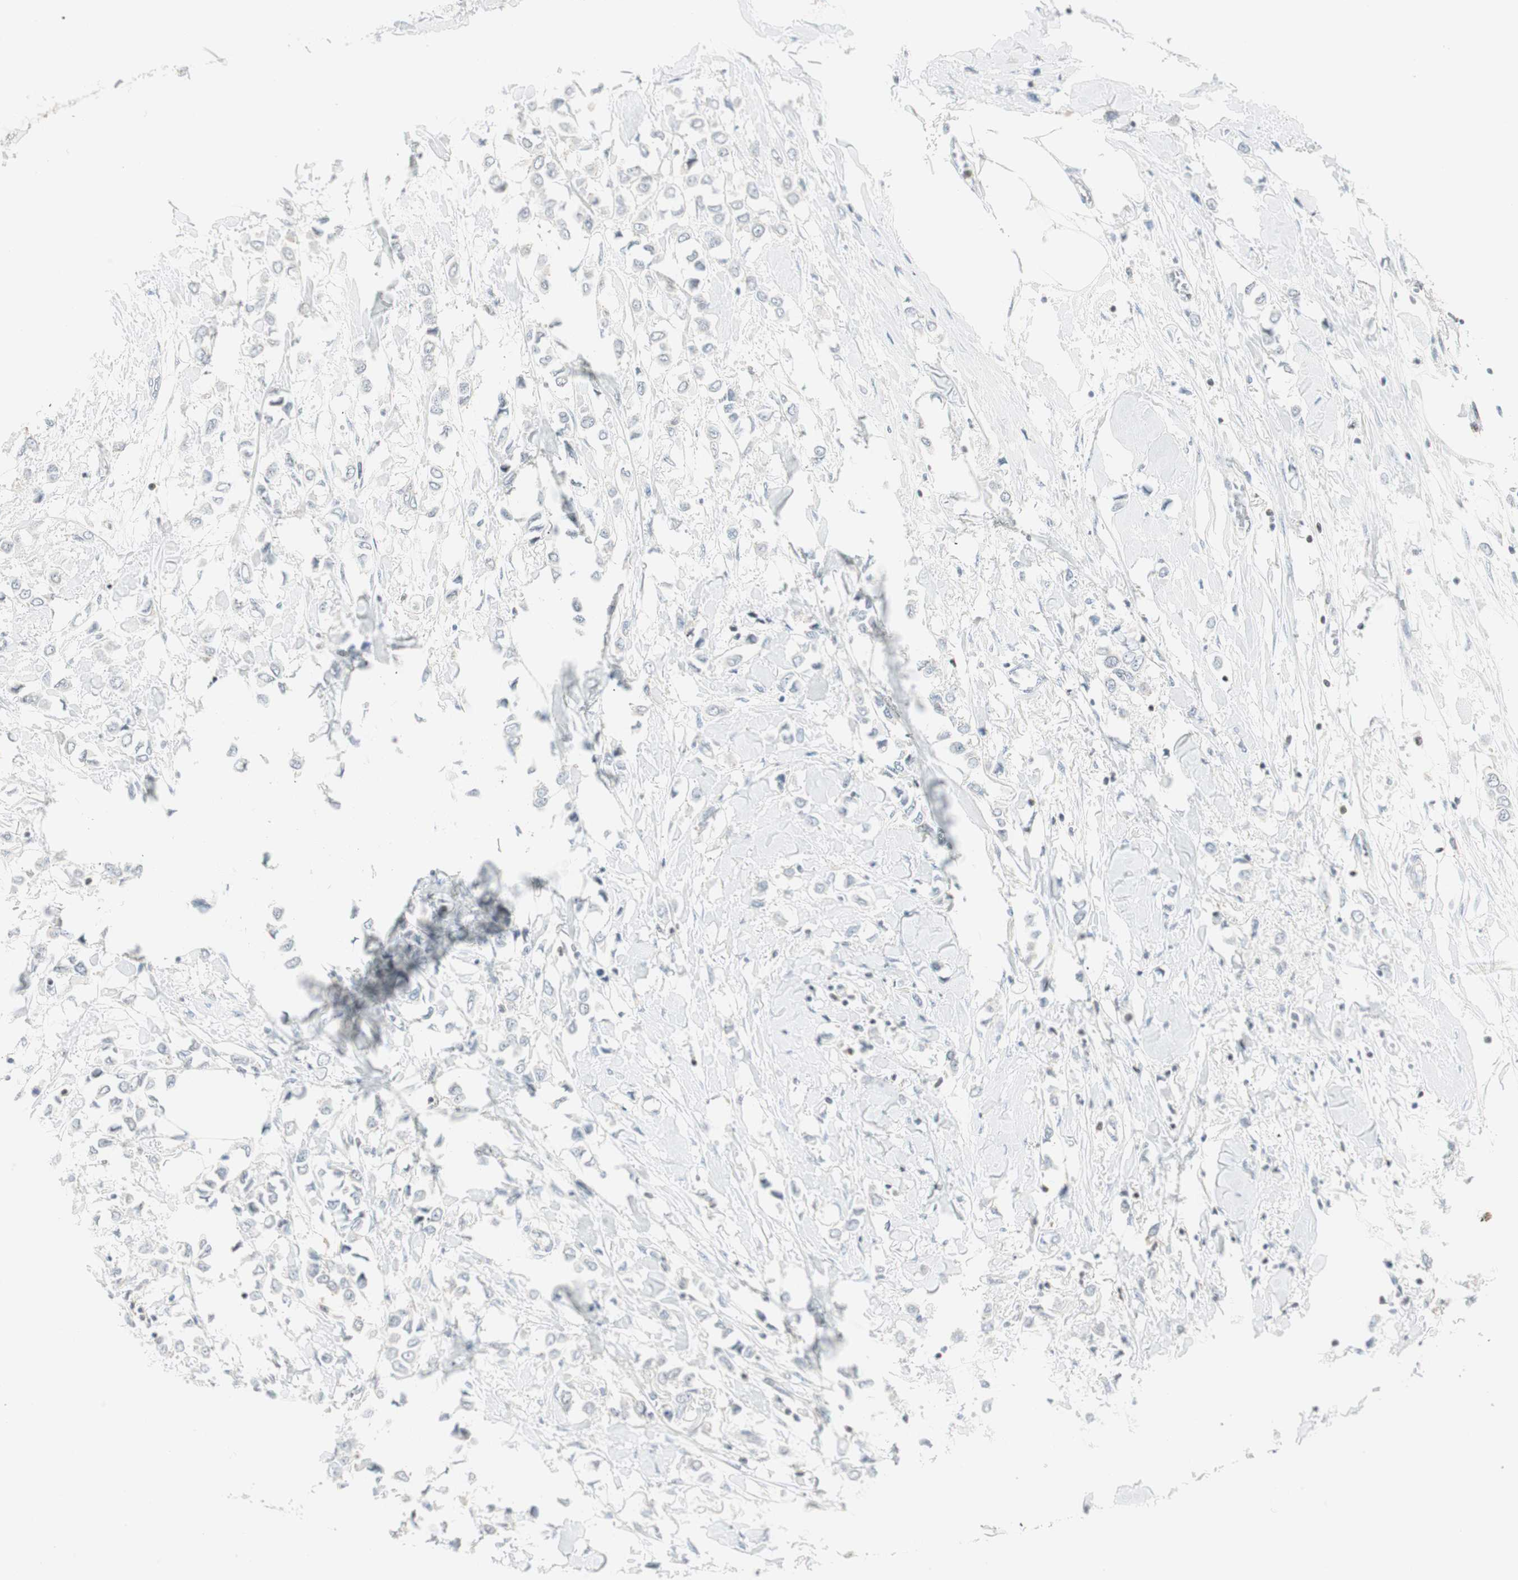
{"staining": {"intensity": "negative", "quantity": "none", "location": "none"}, "tissue": "breast cancer", "cell_type": "Tumor cells", "image_type": "cancer", "snomed": [{"axis": "morphology", "description": "Lobular carcinoma"}, {"axis": "topography", "description": "Breast"}], "caption": "Immunohistochemistry photomicrograph of human breast cancer stained for a protein (brown), which reveals no positivity in tumor cells.", "gene": "PPP1CA", "patient": {"sex": "female", "age": 51}}